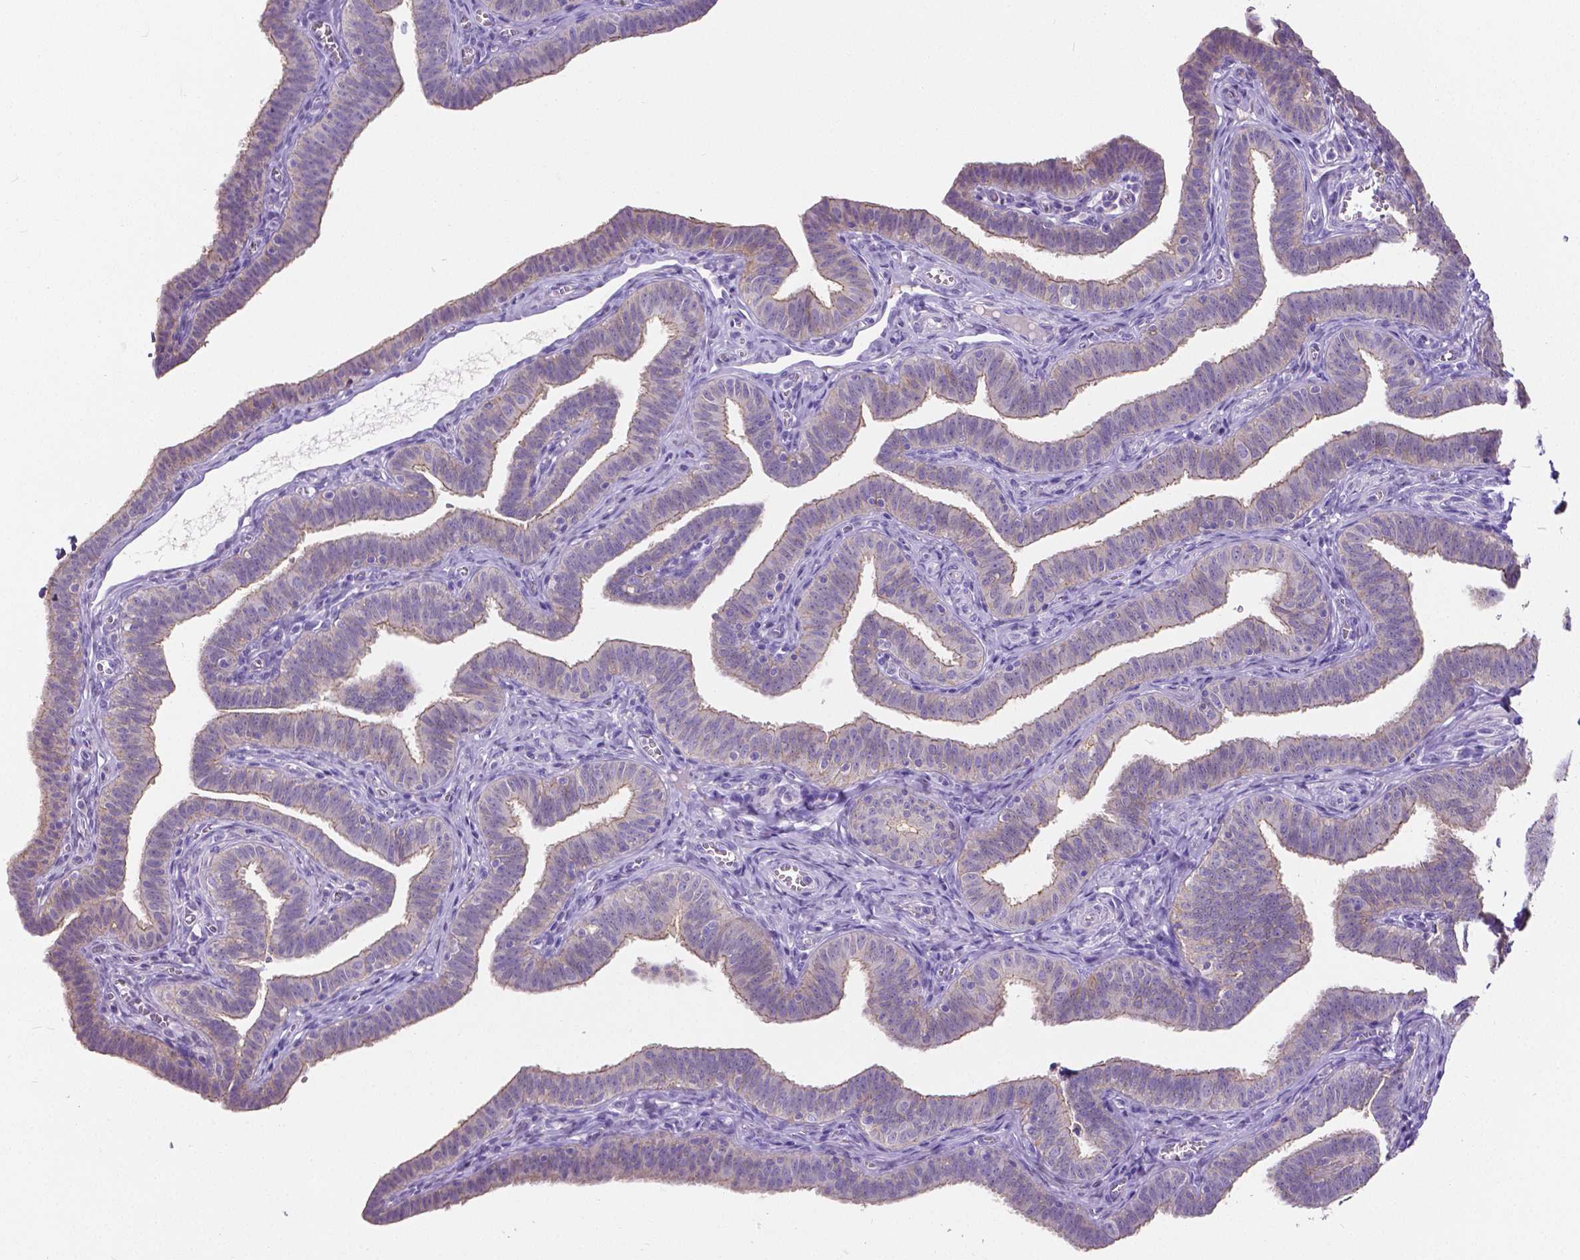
{"staining": {"intensity": "moderate", "quantity": "25%-75%", "location": "cytoplasmic/membranous"}, "tissue": "fallopian tube", "cell_type": "Glandular cells", "image_type": "normal", "snomed": [{"axis": "morphology", "description": "Normal tissue, NOS"}, {"axis": "topography", "description": "Fallopian tube"}], "caption": "This is a histology image of immunohistochemistry staining of normal fallopian tube, which shows moderate positivity in the cytoplasmic/membranous of glandular cells.", "gene": "OCLN", "patient": {"sex": "female", "age": 25}}